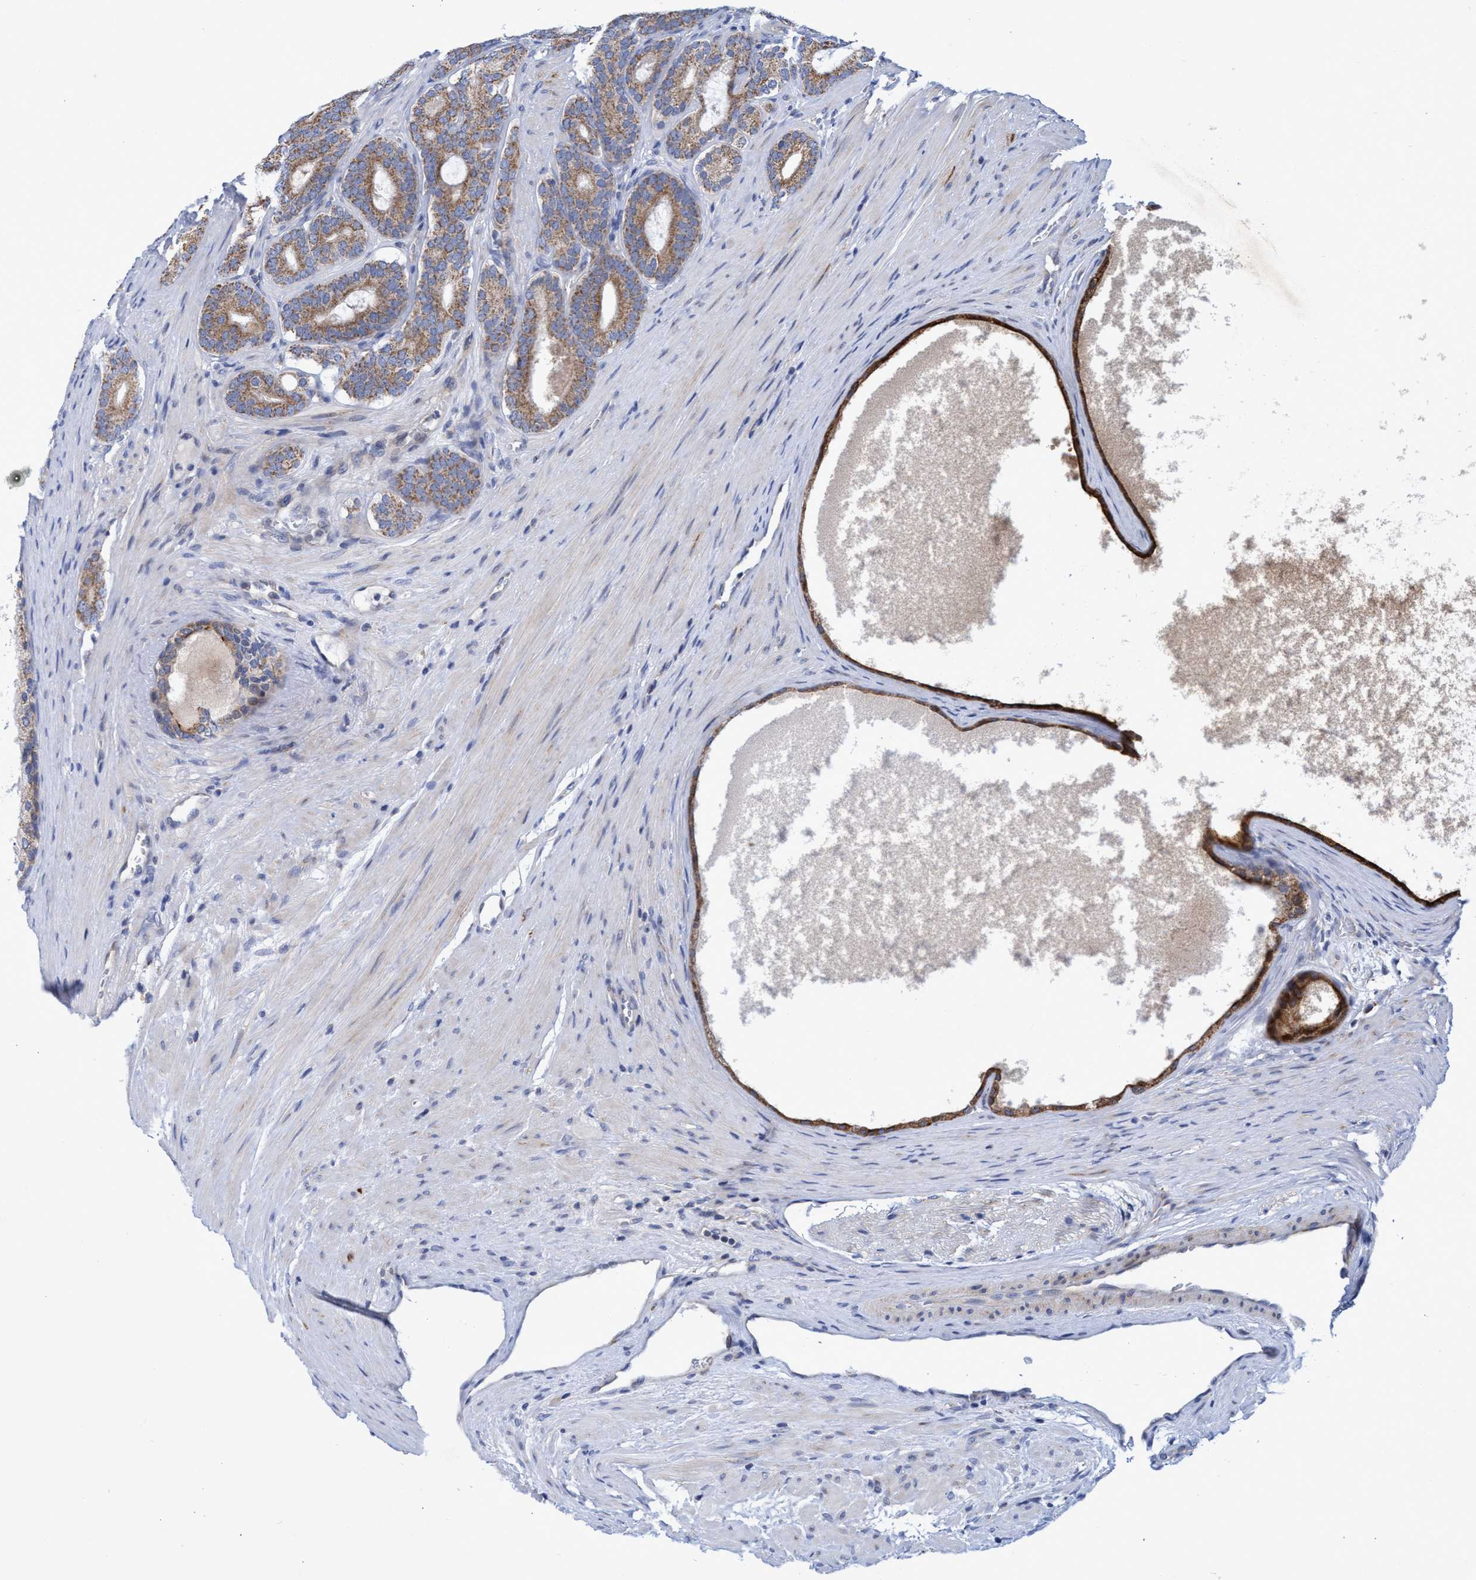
{"staining": {"intensity": "moderate", "quantity": ">75%", "location": "cytoplasmic/membranous"}, "tissue": "prostate cancer", "cell_type": "Tumor cells", "image_type": "cancer", "snomed": [{"axis": "morphology", "description": "Adenocarcinoma, High grade"}, {"axis": "topography", "description": "Prostate"}], "caption": "Prostate cancer (adenocarcinoma (high-grade)) tissue shows moderate cytoplasmic/membranous staining in approximately >75% of tumor cells, visualized by immunohistochemistry.", "gene": "NAT16", "patient": {"sex": "male", "age": 60}}